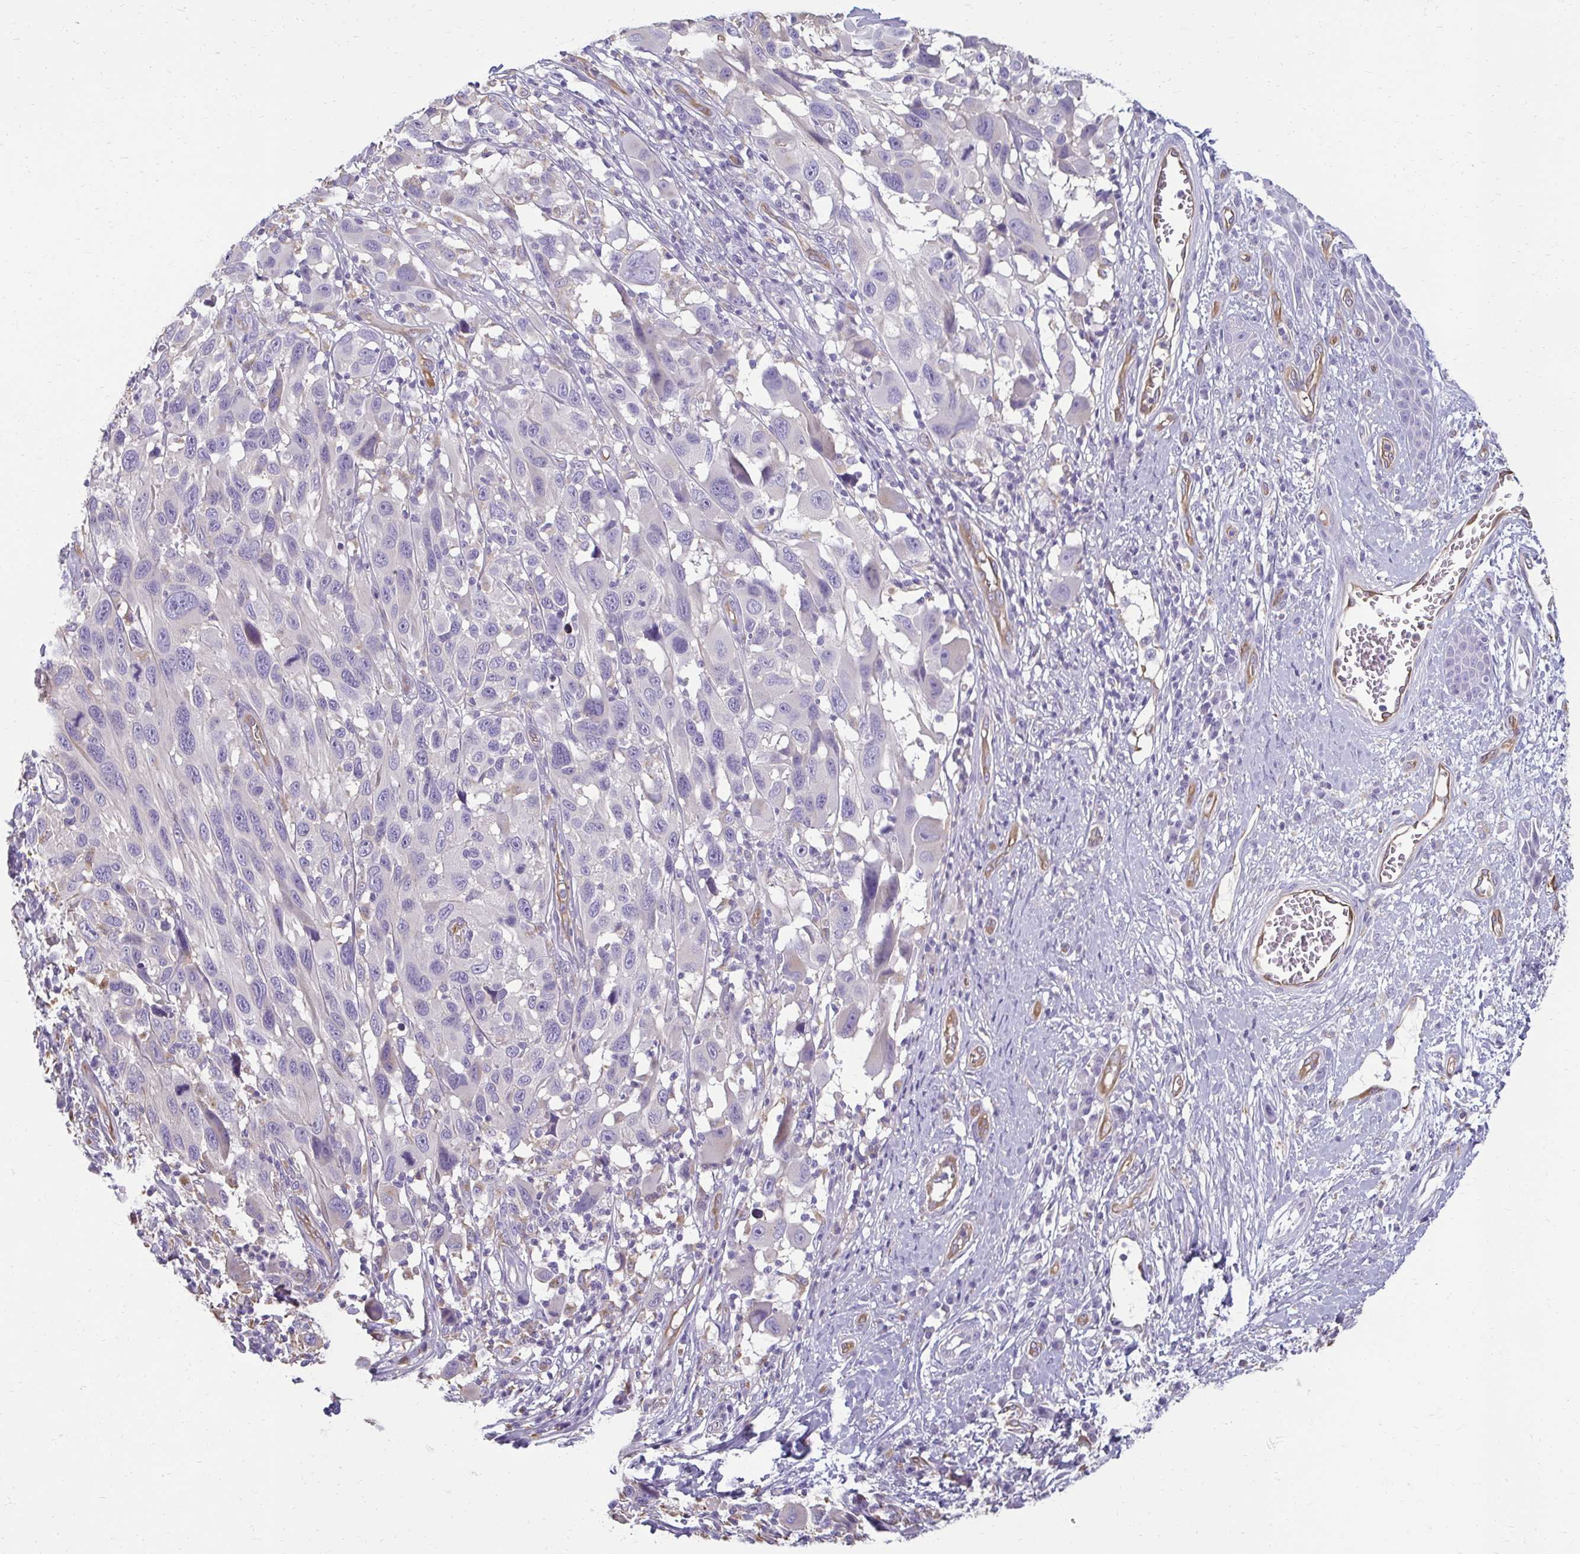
{"staining": {"intensity": "negative", "quantity": "none", "location": "none"}, "tissue": "melanoma", "cell_type": "Tumor cells", "image_type": "cancer", "snomed": [{"axis": "morphology", "description": "Malignant melanoma, NOS"}, {"axis": "topography", "description": "Skin"}], "caption": "Tumor cells are negative for brown protein staining in melanoma.", "gene": "PDE2A", "patient": {"sex": "male", "age": 53}}